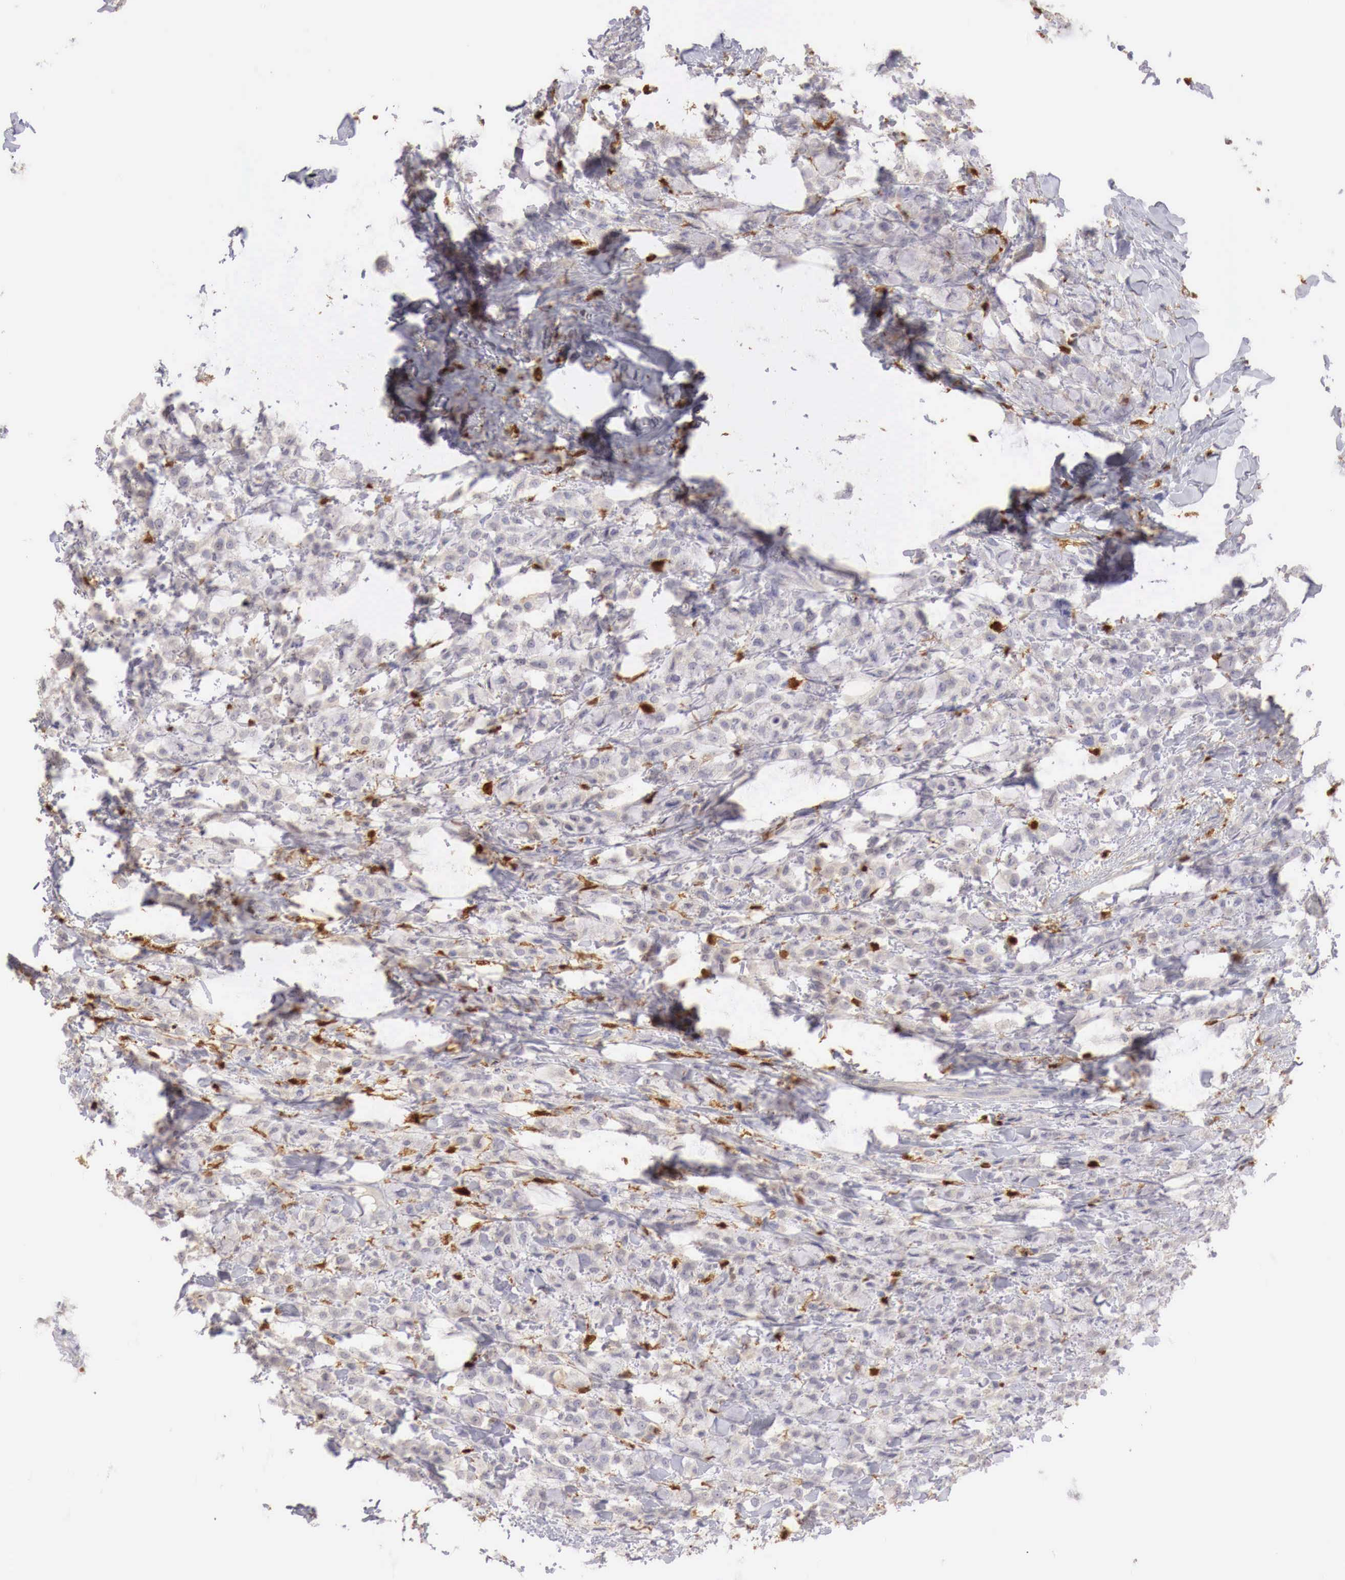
{"staining": {"intensity": "weak", "quantity": "25%-75%", "location": "cytoplasmic/membranous"}, "tissue": "breast cancer", "cell_type": "Tumor cells", "image_type": "cancer", "snomed": [{"axis": "morphology", "description": "Lobular carcinoma"}, {"axis": "topography", "description": "Breast"}], "caption": "A histopathology image of breast lobular carcinoma stained for a protein exhibits weak cytoplasmic/membranous brown staining in tumor cells.", "gene": "RENBP", "patient": {"sex": "female", "age": 85}}